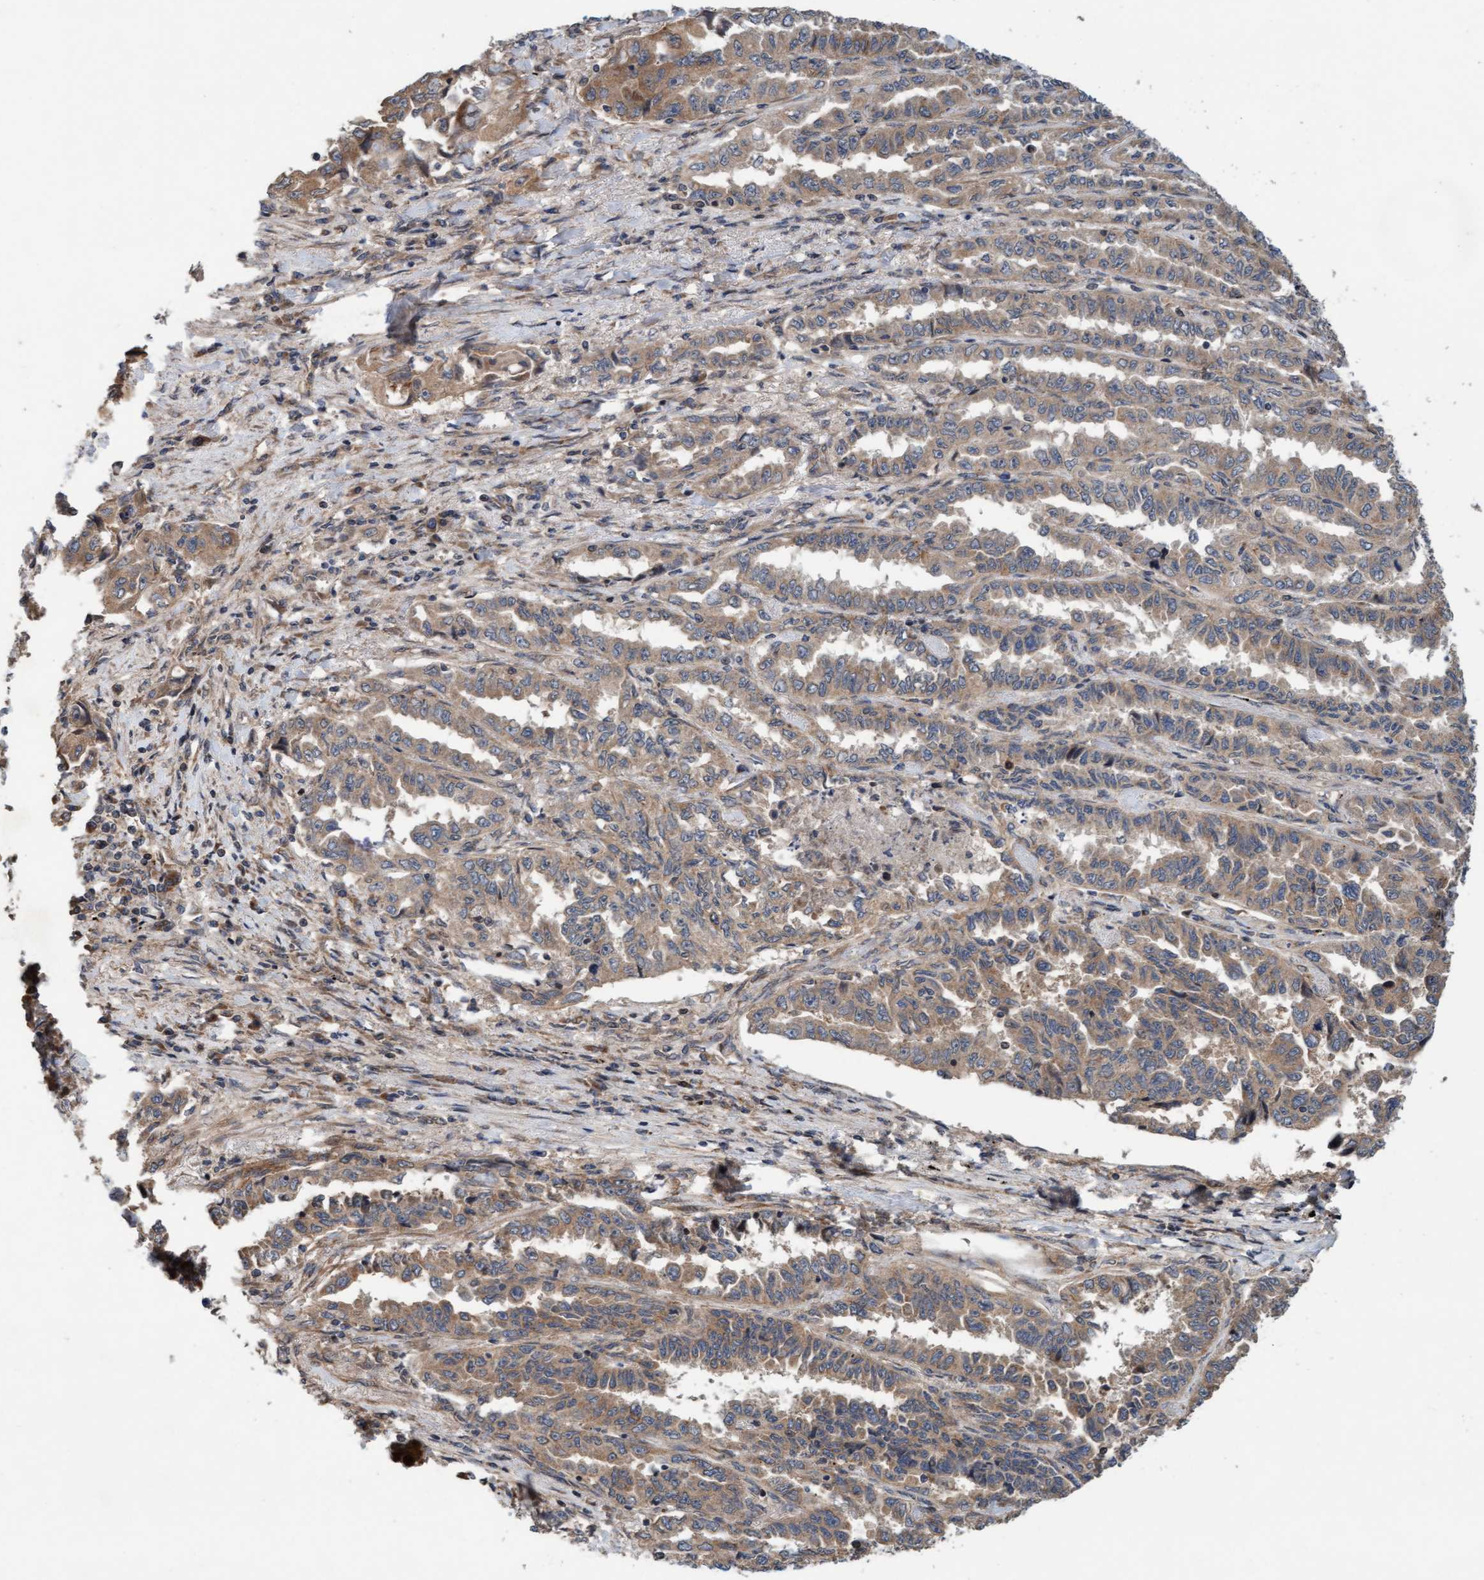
{"staining": {"intensity": "moderate", "quantity": ">75%", "location": "cytoplasmic/membranous"}, "tissue": "lung cancer", "cell_type": "Tumor cells", "image_type": "cancer", "snomed": [{"axis": "morphology", "description": "Adenocarcinoma, NOS"}, {"axis": "topography", "description": "Lung"}], "caption": "This micrograph demonstrates lung cancer (adenocarcinoma) stained with immunohistochemistry to label a protein in brown. The cytoplasmic/membranous of tumor cells show moderate positivity for the protein. Nuclei are counter-stained blue.", "gene": "MLXIP", "patient": {"sex": "female", "age": 51}}